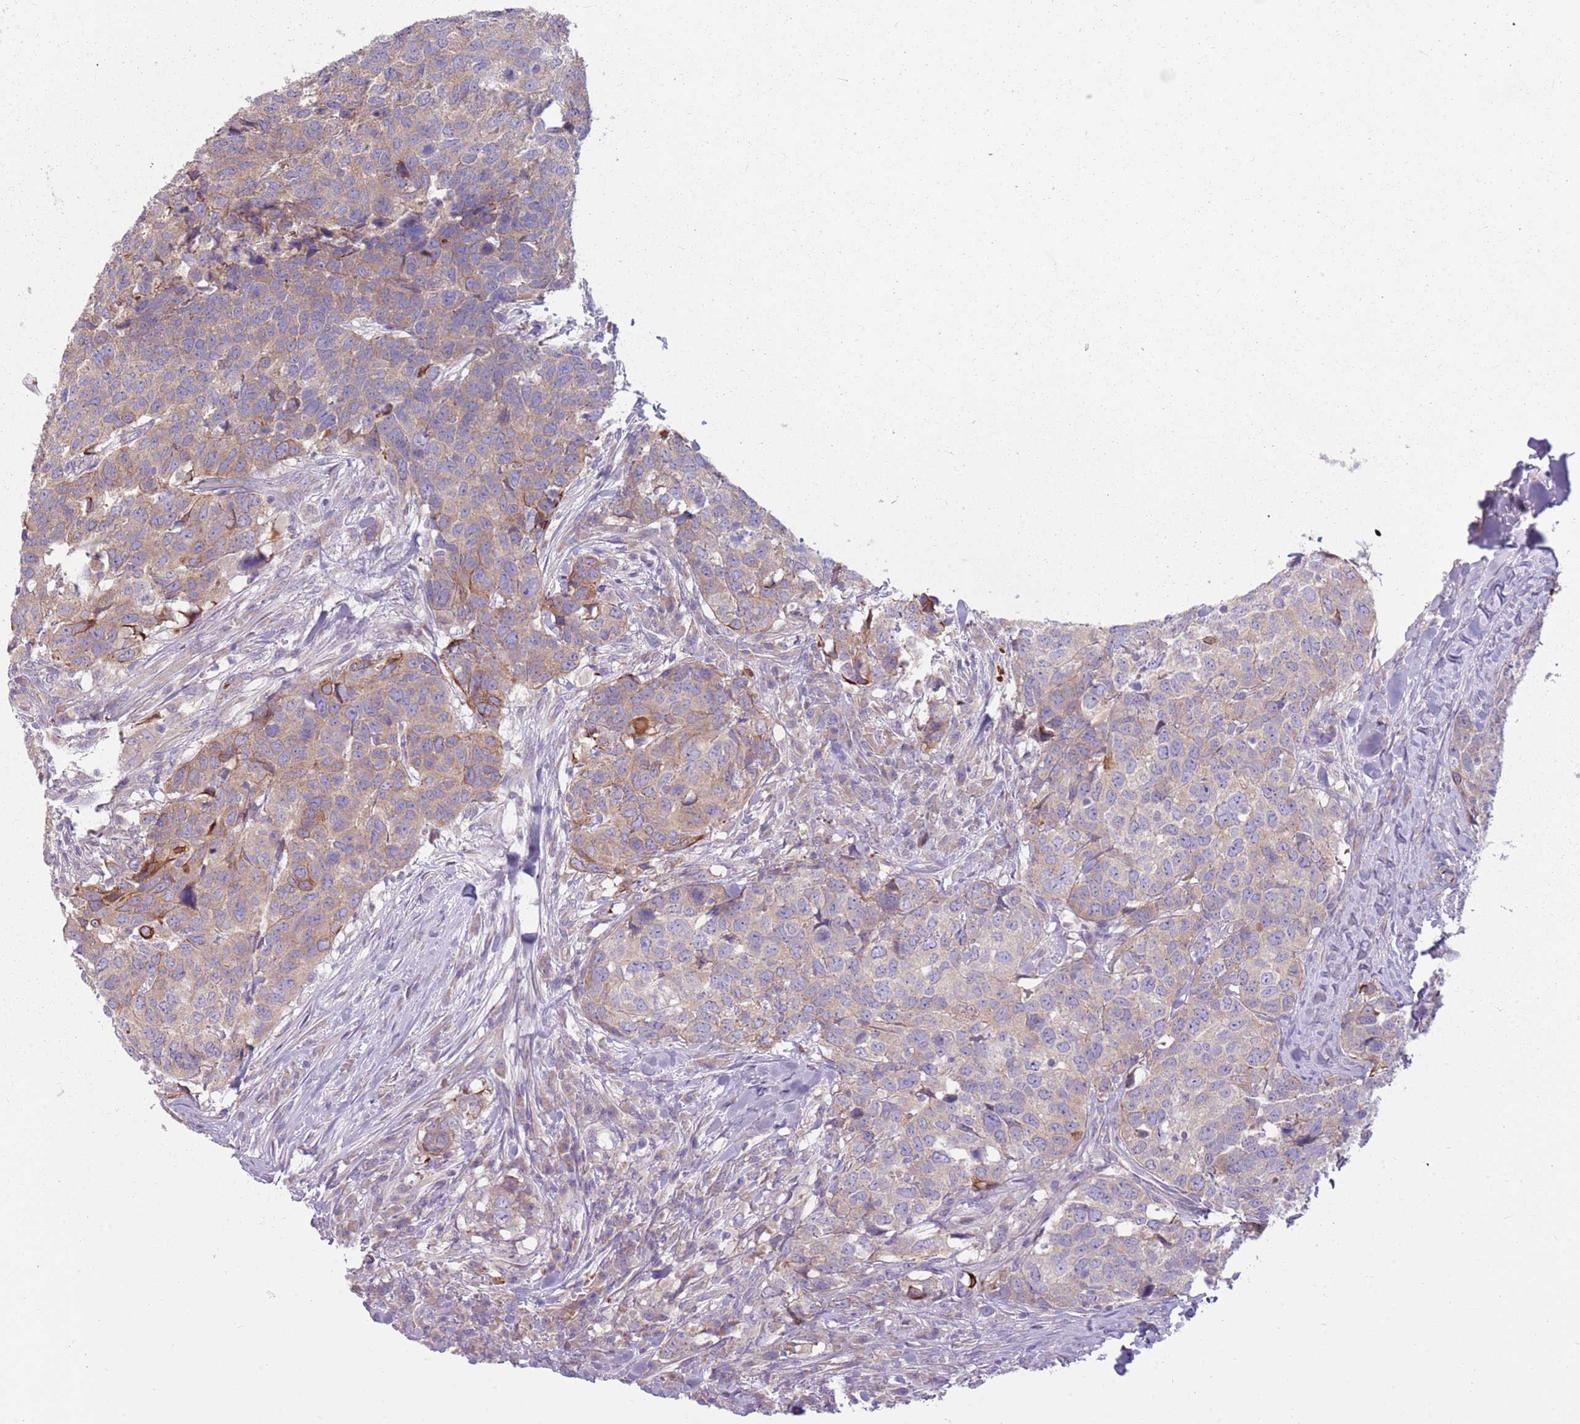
{"staining": {"intensity": "weak", "quantity": "25%-75%", "location": "cytoplasmic/membranous"}, "tissue": "head and neck cancer", "cell_type": "Tumor cells", "image_type": "cancer", "snomed": [{"axis": "morphology", "description": "Normal tissue, NOS"}, {"axis": "morphology", "description": "Squamous cell carcinoma, NOS"}, {"axis": "topography", "description": "Skeletal muscle"}, {"axis": "topography", "description": "Vascular tissue"}, {"axis": "topography", "description": "Peripheral nerve tissue"}, {"axis": "topography", "description": "Head-Neck"}], "caption": "Brown immunohistochemical staining in head and neck squamous cell carcinoma displays weak cytoplasmic/membranous expression in about 25%-75% of tumor cells. Nuclei are stained in blue.", "gene": "HSPA14", "patient": {"sex": "male", "age": 66}}